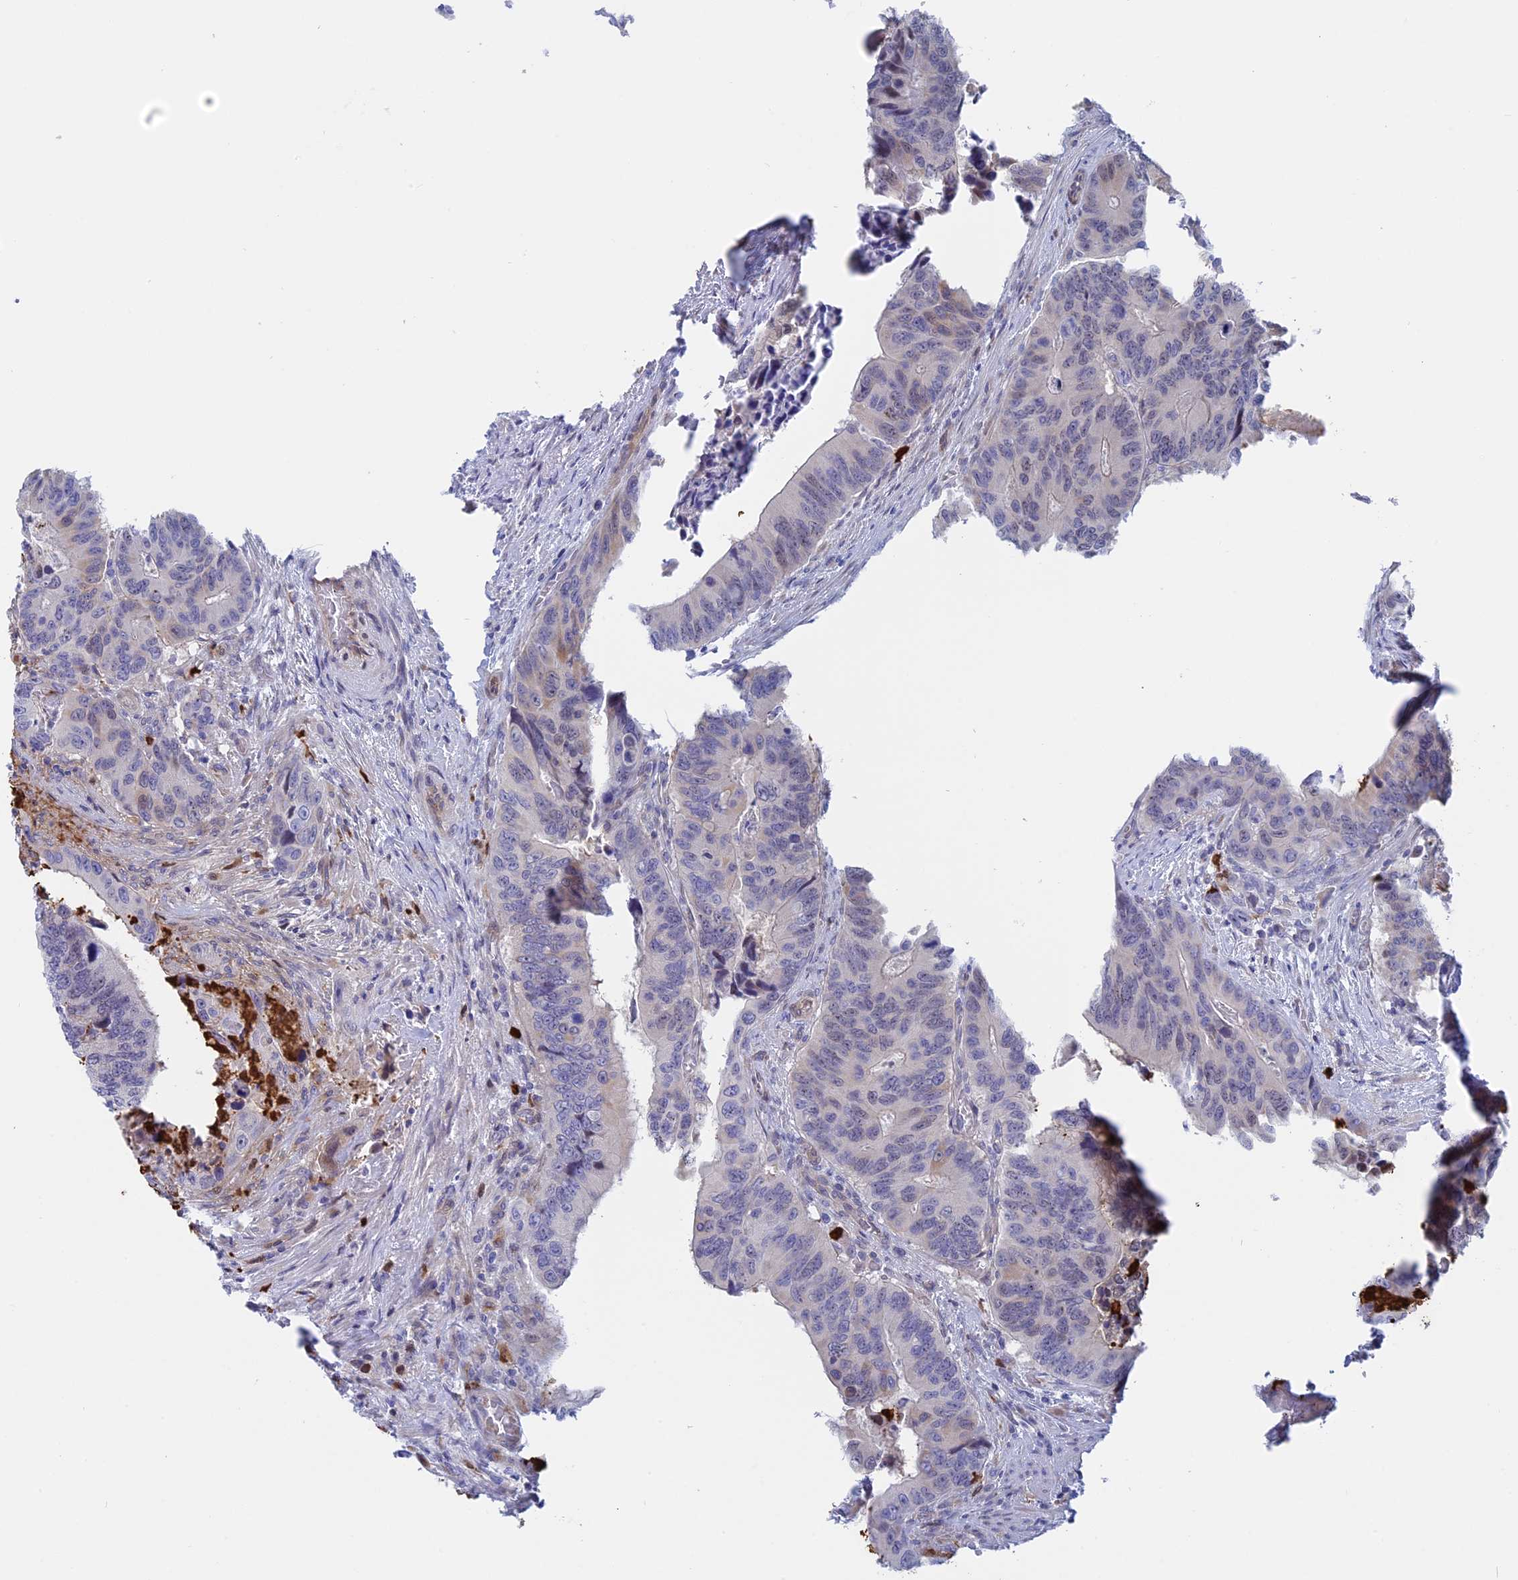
{"staining": {"intensity": "negative", "quantity": "none", "location": "none"}, "tissue": "colorectal cancer", "cell_type": "Tumor cells", "image_type": "cancer", "snomed": [{"axis": "morphology", "description": "Adenocarcinoma, NOS"}, {"axis": "topography", "description": "Colon"}], "caption": "Immunohistochemistry (IHC) photomicrograph of adenocarcinoma (colorectal) stained for a protein (brown), which exhibits no expression in tumor cells.", "gene": "SLC26A1", "patient": {"sex": "male", "age": 84}}